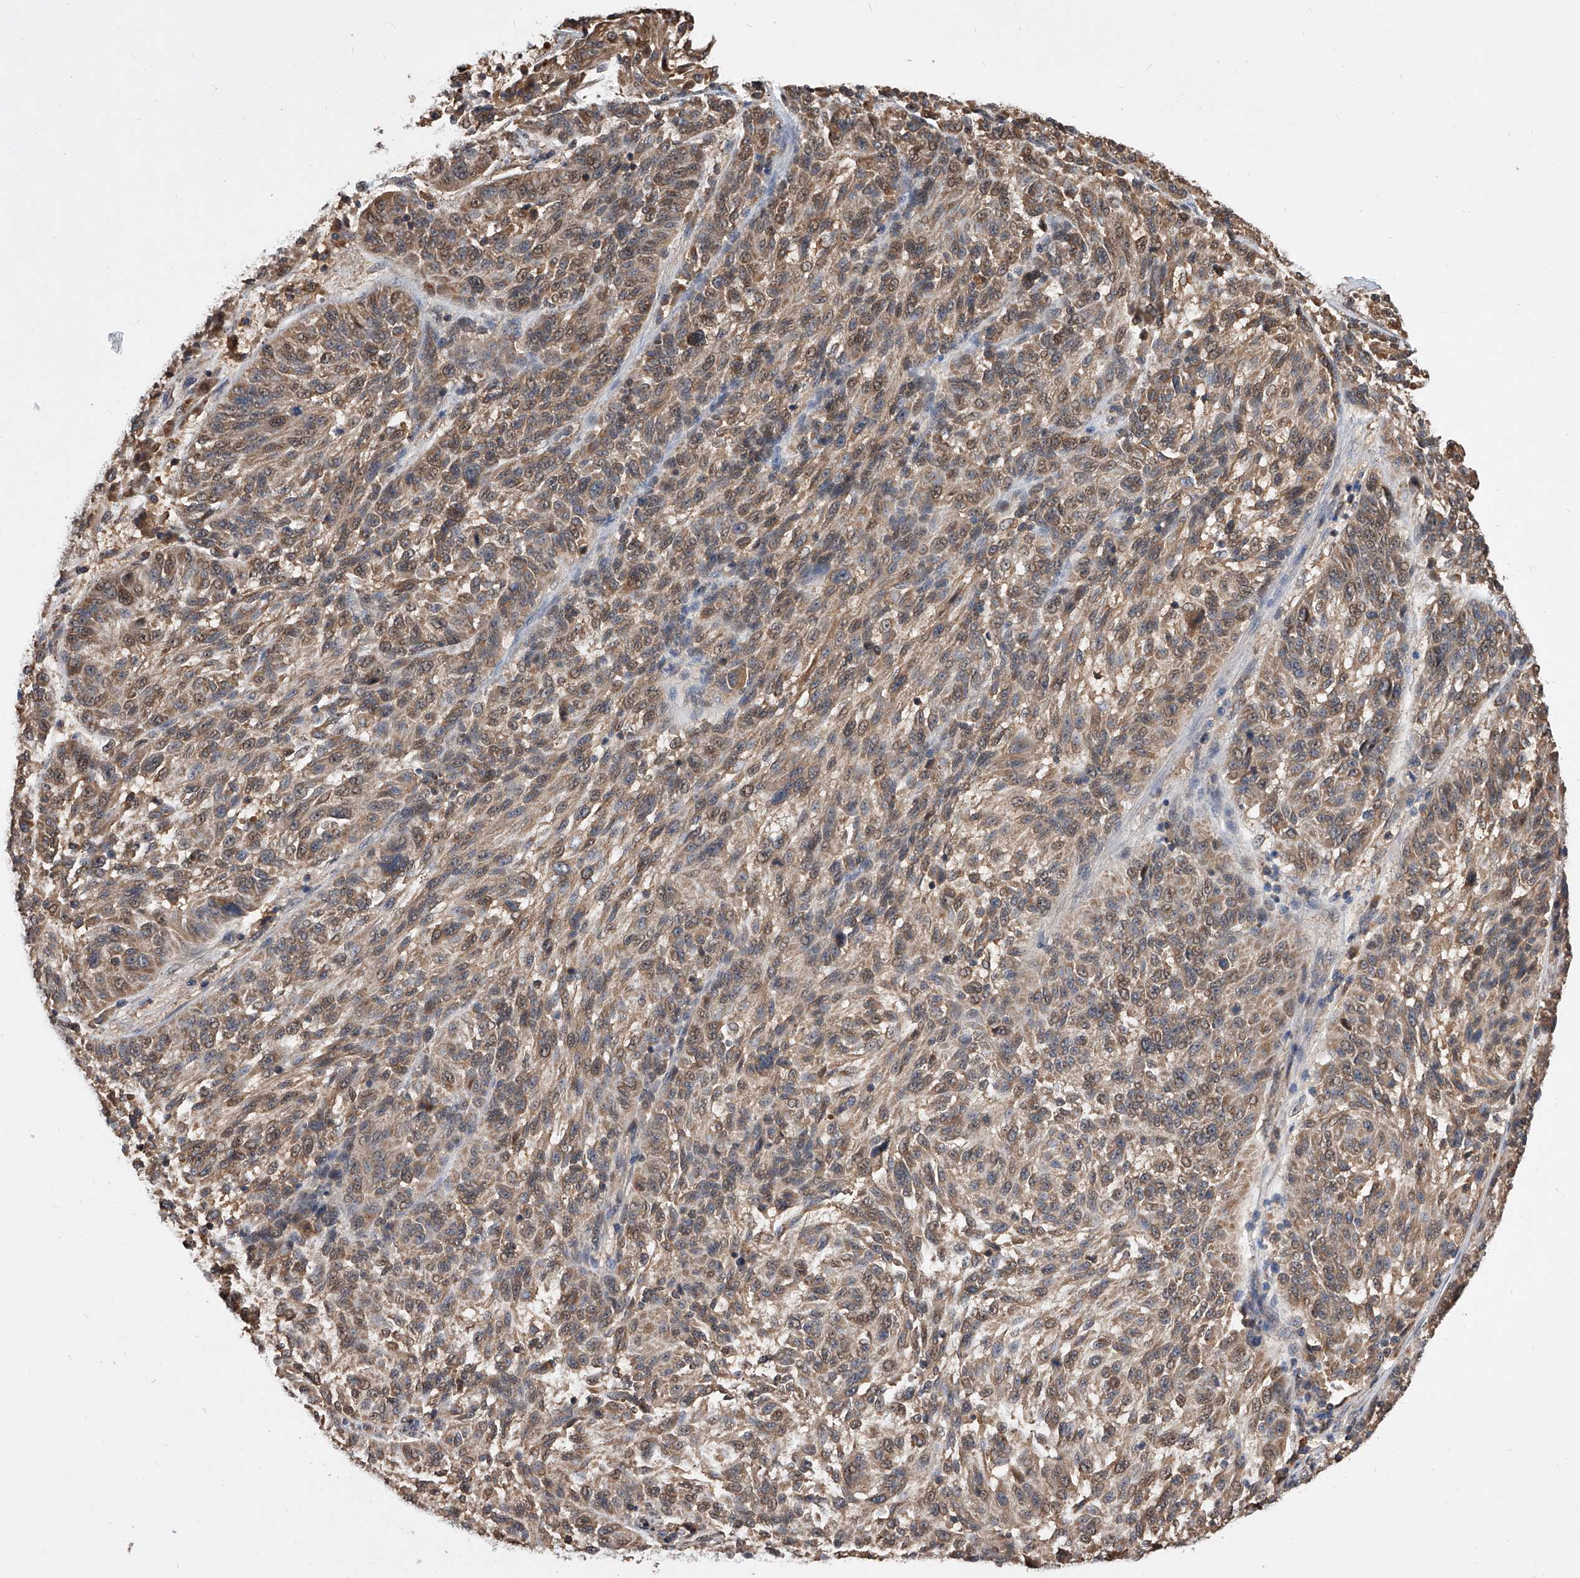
{"staining": {"intensity": "weak", "quantity": ">75%", "location": "cytoplasmic/membranous,nuclear"}, "tissue": "melanoma", "cell_type": "Tumor cells", "image_type": "cancer", "snomed": [{"axis": "morphology", "description": "Malignant melanoma, NOS"}, {"axis": "topography", "description": "Skin"}], "caption": "Weak cytoplasmic/membranous and nuclear positivity is identified in approximately >75% of tumor cells in melanoma. (brown staining indicates protein expression, while blue staining denotes nuclei).", "gene": "GMDS", "patient": {"sex": "male", "age": 53}}